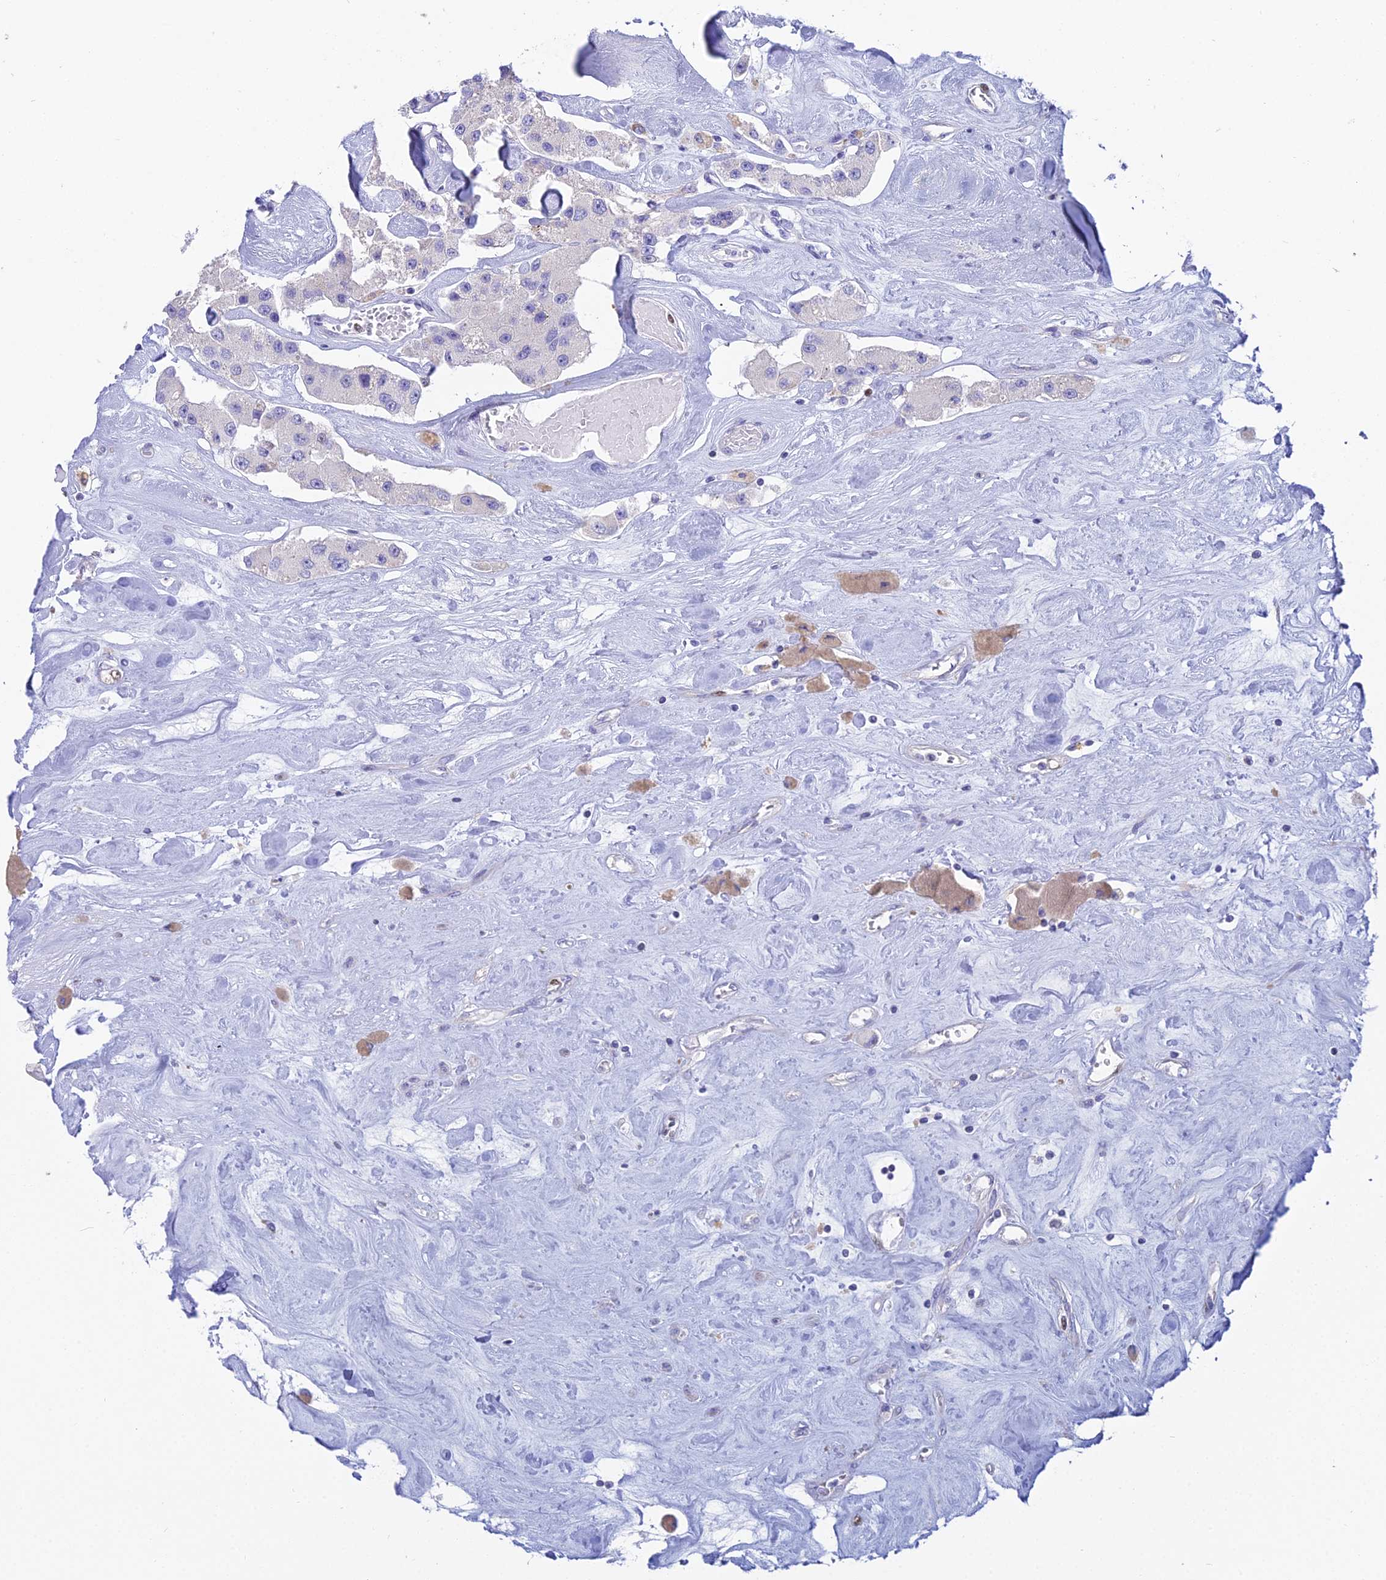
{"staining": {"intensity": "negative", "quantity": "none", "location": "none"}, "tissue": "carcinoid", "cell_type": "Tumor cells", "image_type": "cancer", "snomed": [{"axis": "morphology", "description": "Carcinoid, malignant, NOS"}, {"axis": "topography", "description": "Pancreas"}], "caption": "This is an immunohistochemistry micrograph of carcinoid. There is no expression in tumor cells.", "gene": "MCM2", "patient": {"sex": "male", "age": 41}}